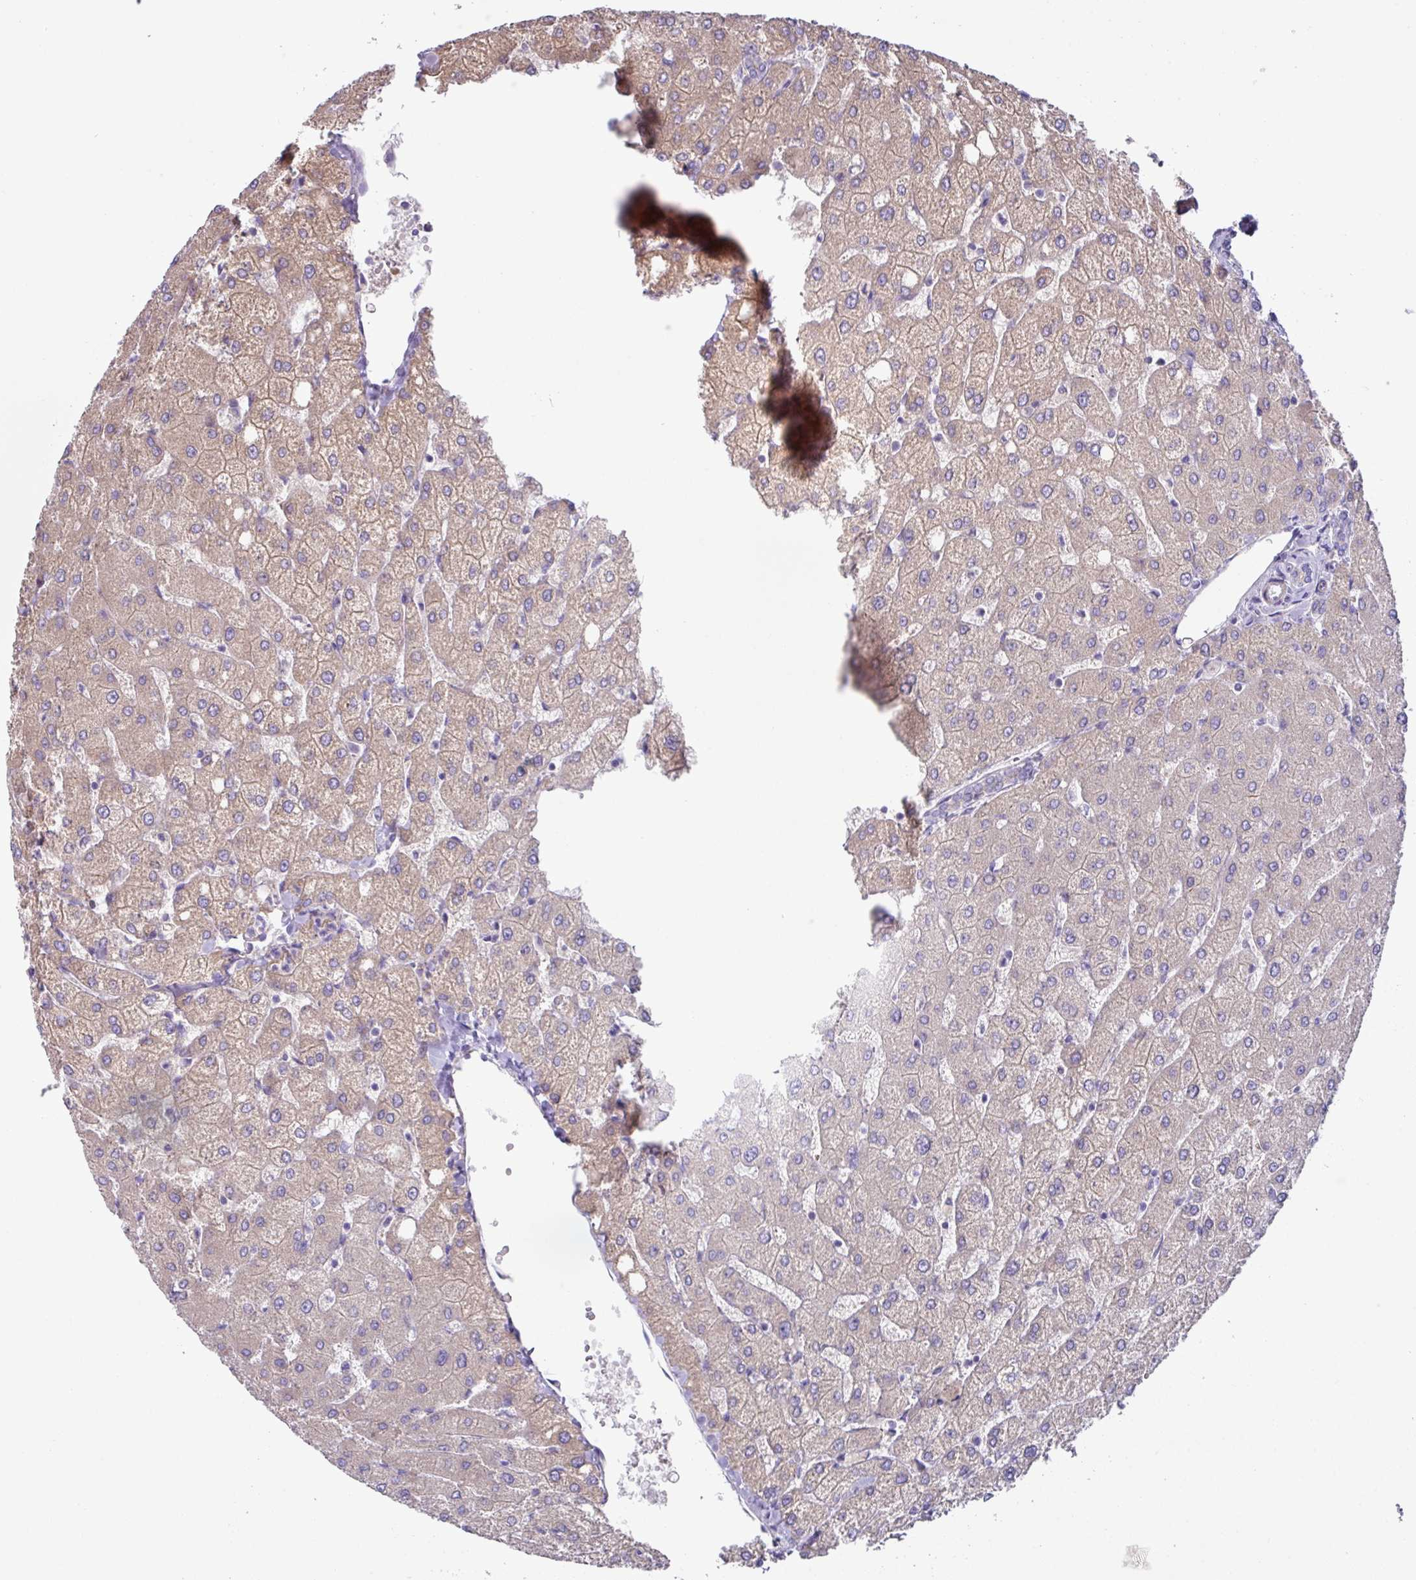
{"staining": {"intensity": "negative", "quantity": "none", "location": "none"}, "tissue": "liver", "cell_type": "Cholangiocytes", "image_type": "normal", "snomed": [{"axis": "morphology", "description": "Normal tissue, NOS"}, {"axis": "topography", "description": "Liver"}], "caption": "Liver stained for a protein using immunohistochemistry displays no positivity cholangiocytes.", "gene": "MRRF", "patient": {"sex": "female", "age": 54}}